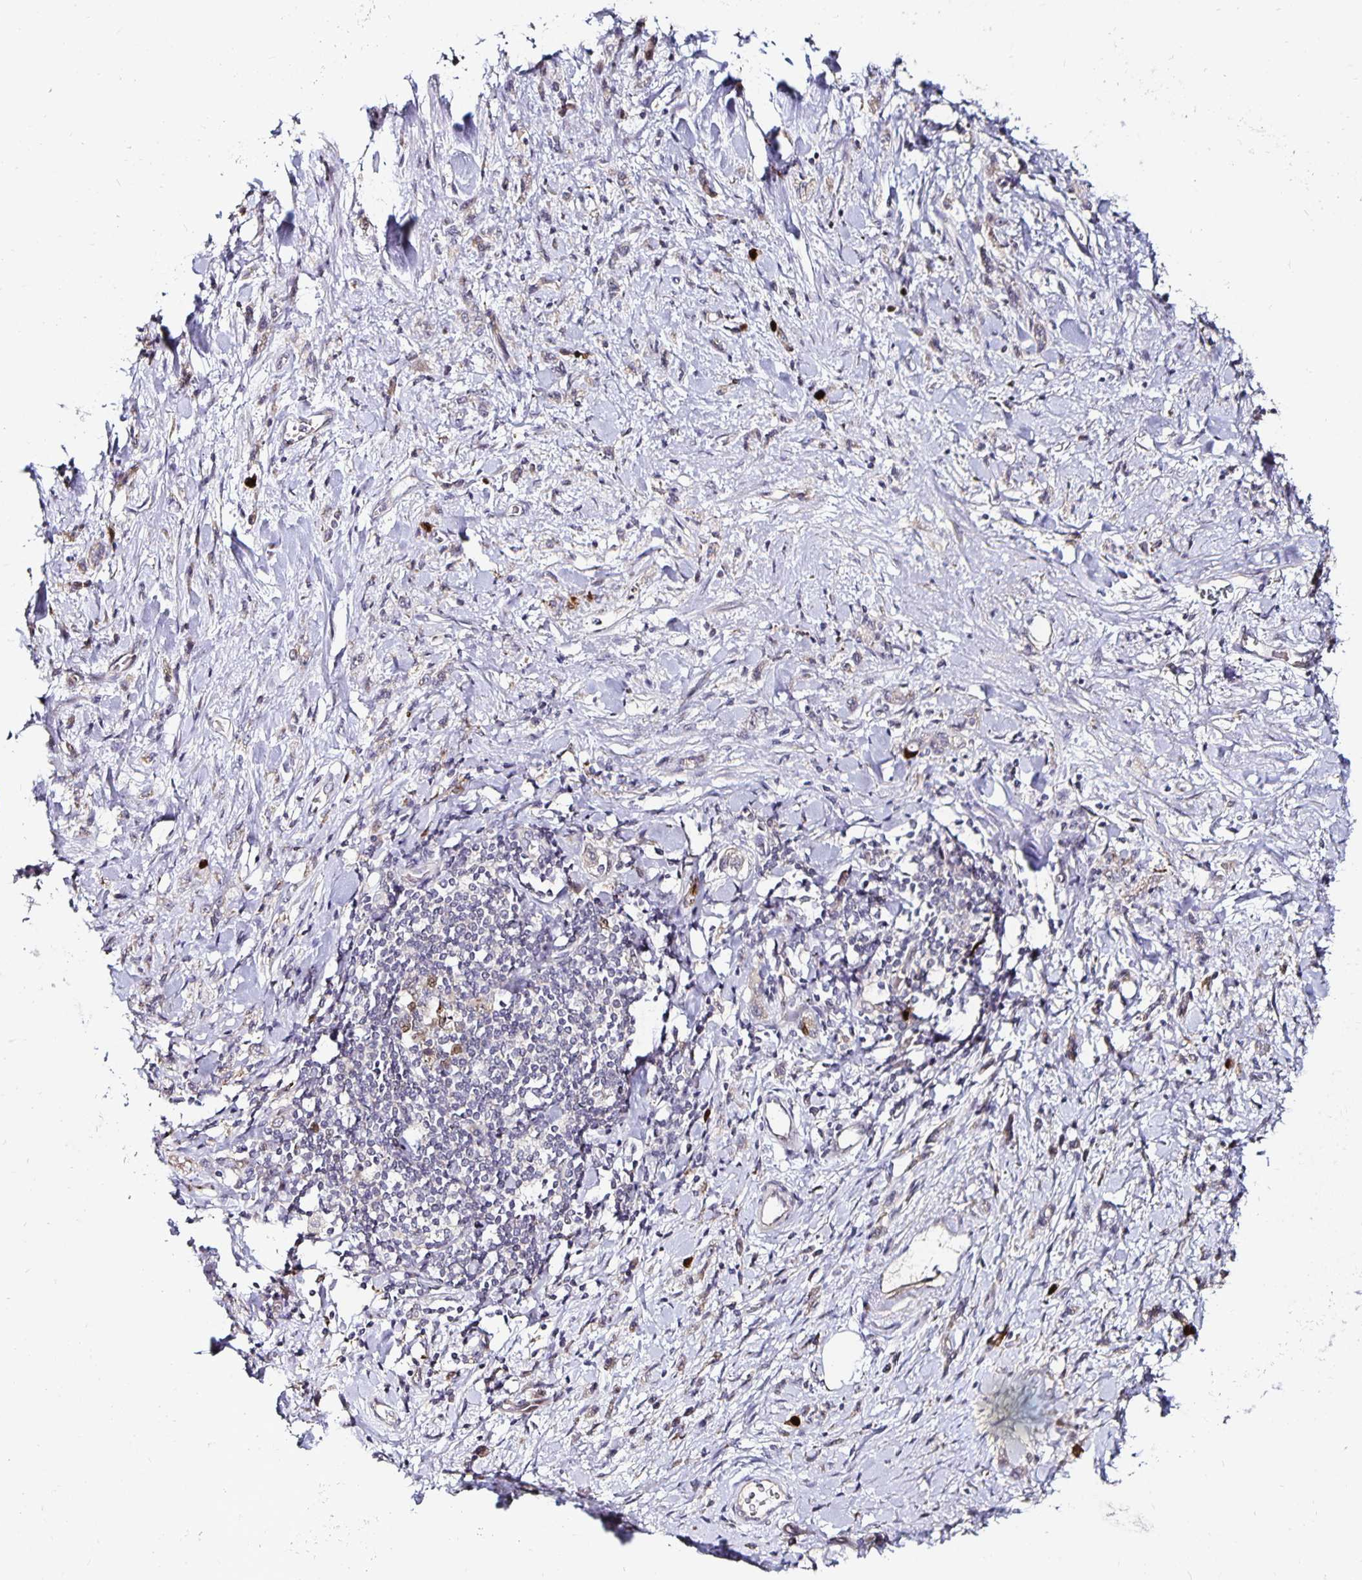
{"staining": {"intensity": "negative", "quantity": "none", "location": "none"}, "tissue": "stomach cancer", "cell_type": "Tumor cells", "image_type": "cancer", "snomed": [{"axis": "morphology", "description": "Adenocarcinoma, NOS"}, {"axis": "topography", "description": "Stomach"}], "caption": "This is an IHC image of human stomach adenocarcinoma. There is no expression in tumor cells.", "gene": "ANLN", "patient": {"sex": "male", "age": 77}}